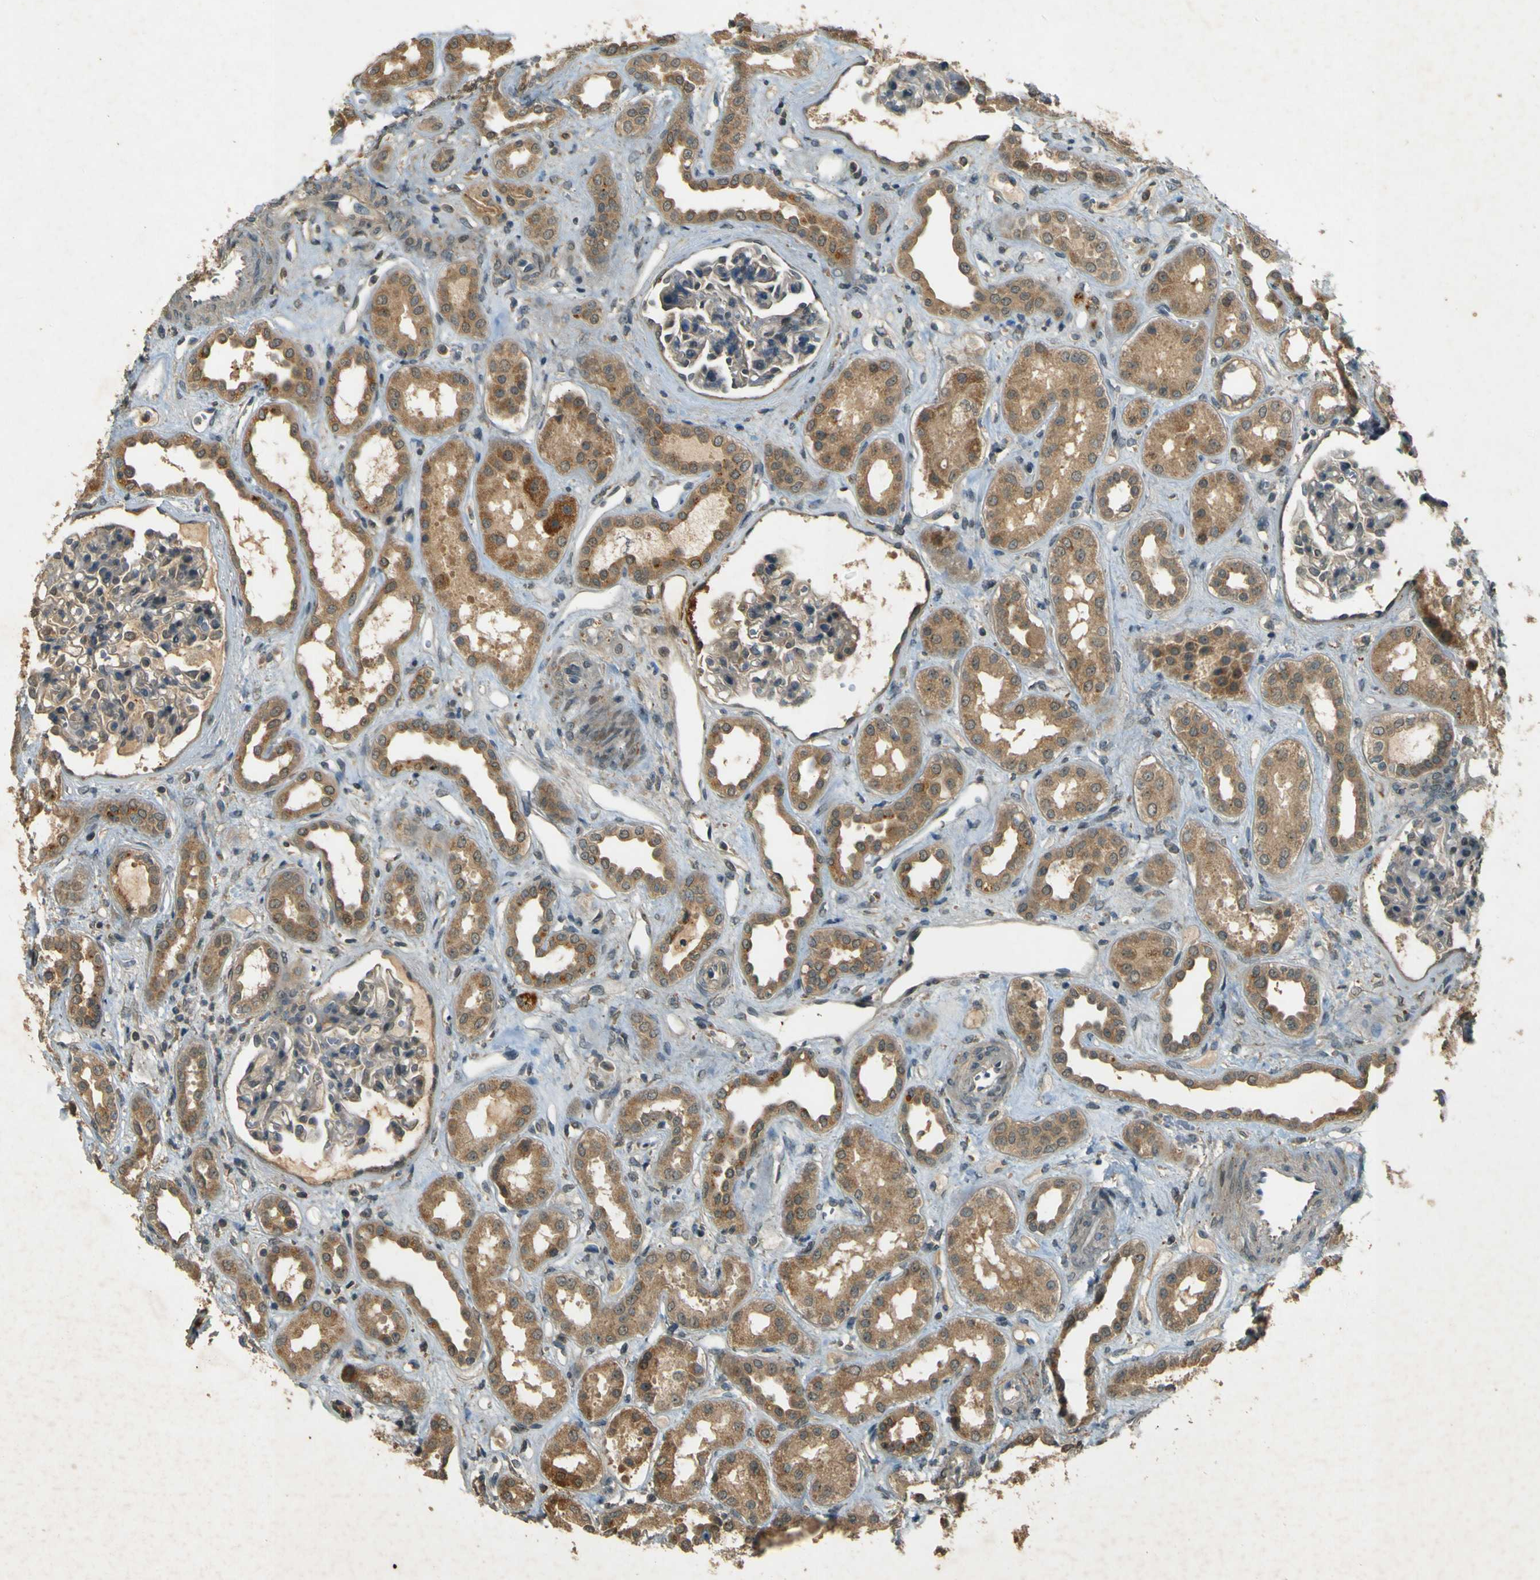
{"staining": {"intensity": "weak", "quantity": "25%-75%", "location": "cytoplasmic/membranous"}, "tissue": "kidney", "cell_type": "Cells in glomeruli", "image_type": "normal", "snomed": [{"axis": "morphology", "description": "Normal tissue, NOS"}, {"axis": "topography", "description": "Kidney"}], "caption": "IHC photomicrograph of unremarkable human kidney stained for a protein (brown), which displays low levels of weak cytoplasmic/membranous expression in about 25%-75% of cells in glomeruli.", "gene": "MPDZ", "patient": {"sex": "male", "age": 59}}